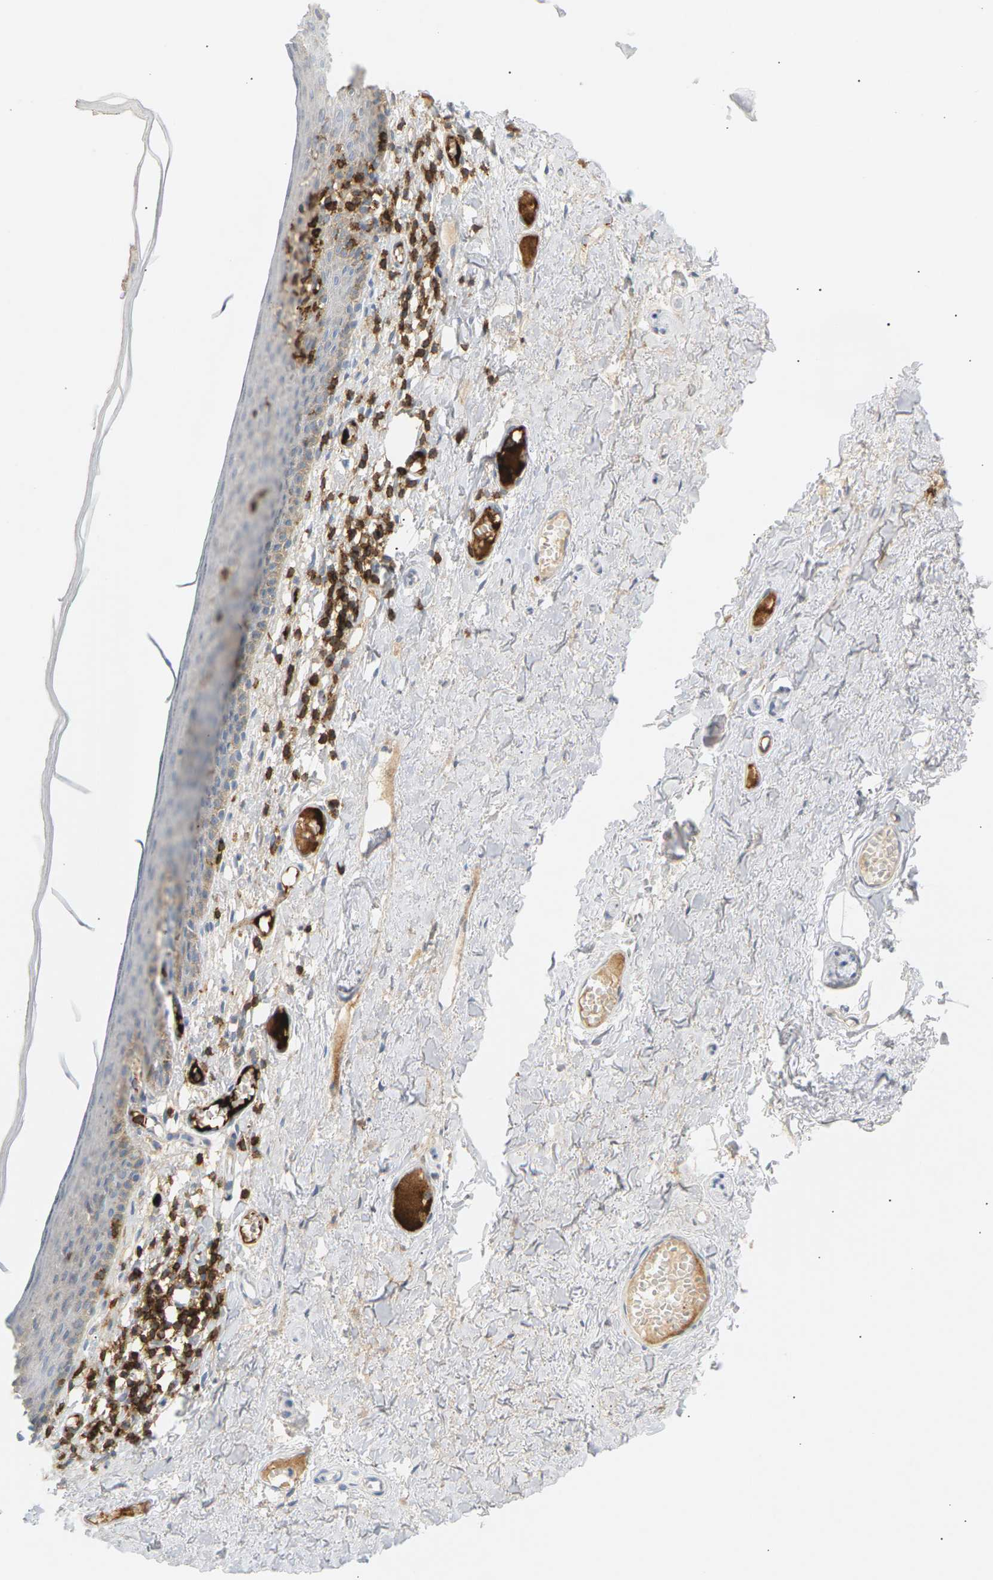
{"staining": {"intensity": "weak", "quantity": "<25%", "location": "cytoplasmic/membranous"}, "tissue": "skin", "cell_type": "Epidermal cells", "image_type": "normal", "snomed": [{"axis": "morphology", "description": "Normal tissue, NOS"}, {"axis": "topography", "description": "Adipose tissue"}, {"axis": "topography", "description": "Vascular tissue"}, {"axis": "topography", "description": "Anal"}, {"axis": "topography", "description": "Peripheral nerve tissue"}], "caption": "This micrograph is of benign skin stained with IHC to label a protein in brown with the nuclei are counter-stained blue. There is no positivity in epidermal cells.", "gene": "LIME1", "patient": {"sex": "female", "age": 54}}